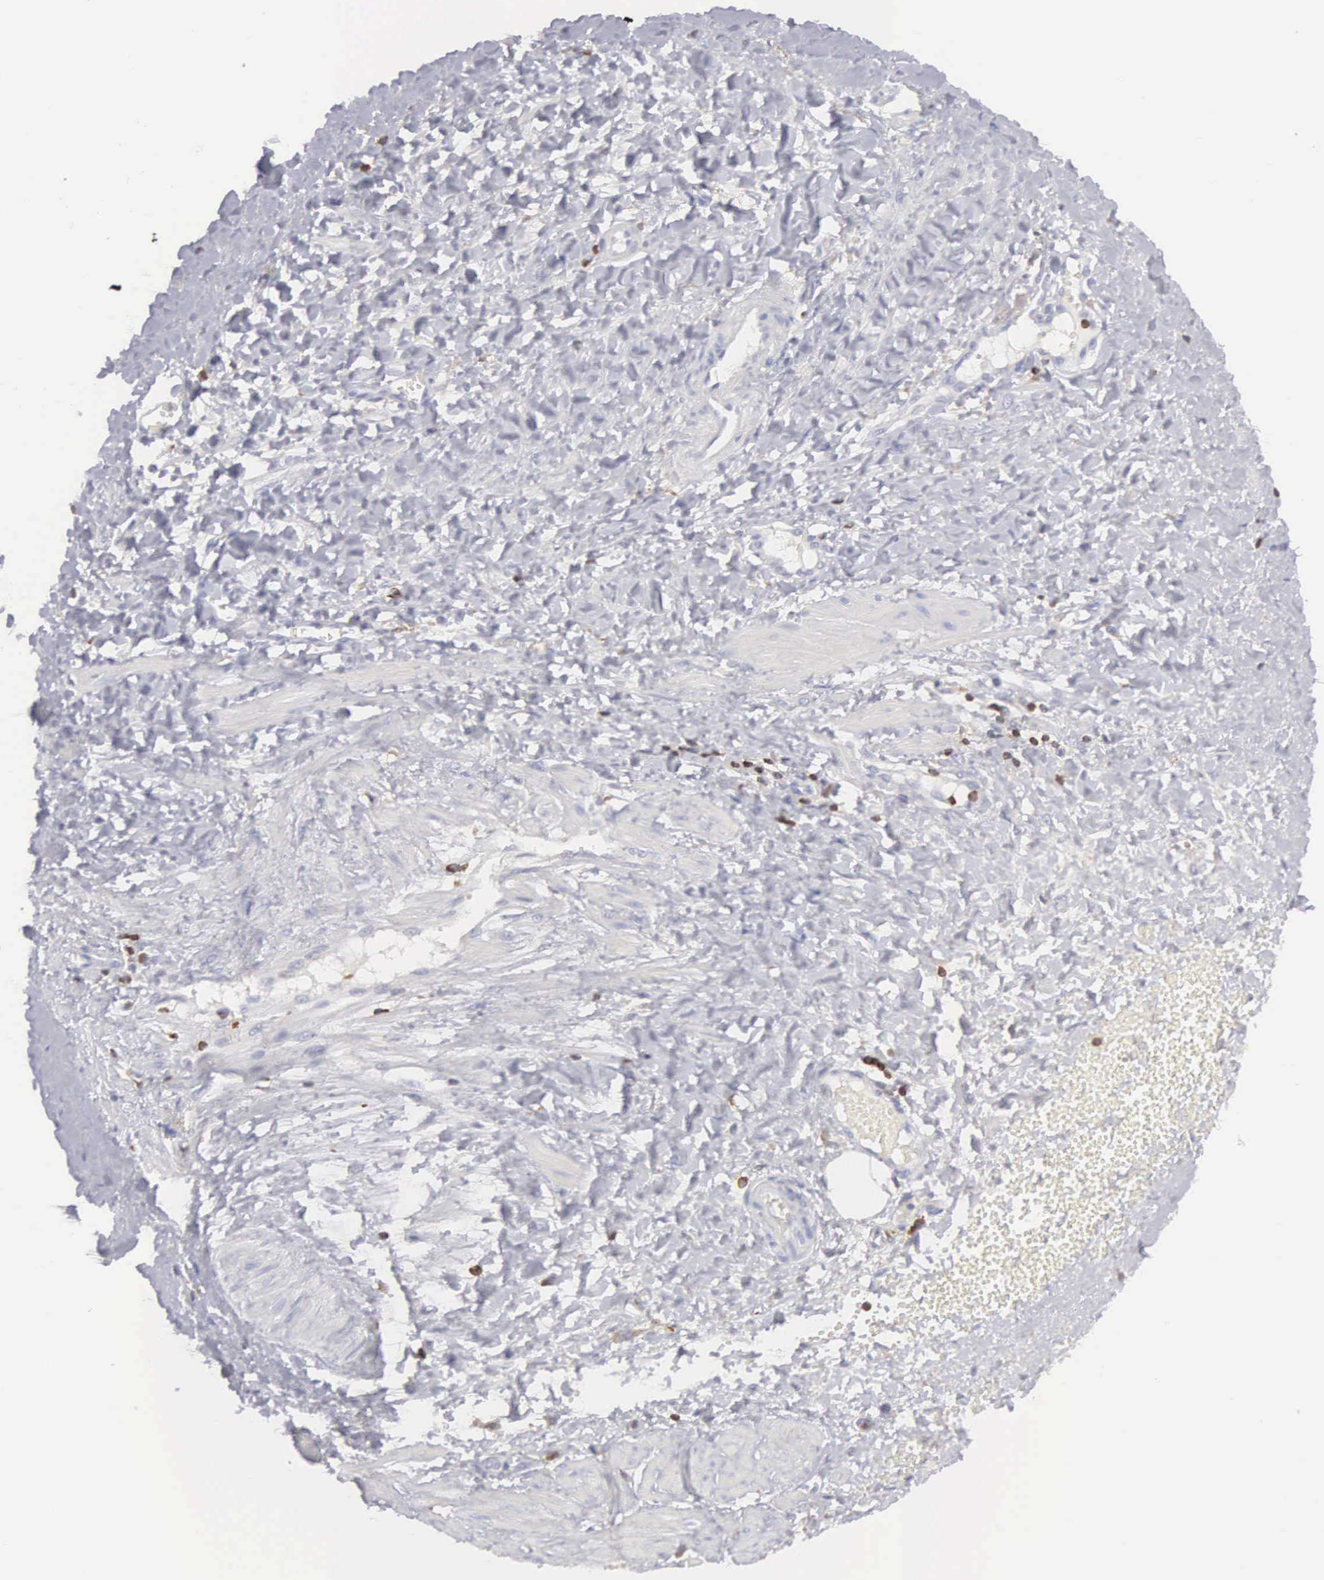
{"staining": {"intensity": "negative", "quantity": "none", "location": "none"}, "tissue": "smooth muscle", "cell_type": "Smooth muscle cells", "image_type": "normal", "snomed": [{"axis": "morphology", "description": "Normal tissue, NOS"}, {"axis": "topography", "description": "Uterus"}], "caption": "DAB (3,3'-diaminobenzidine) immunohistochemical staining of benign human smooth muscle exhibits no significant positivity in smooth muscle cells. (Immunohistochemistry, brightfield microscopy, high magnification).", "gene": "ENSG00000285304", "patient": {"sex": "female", "age": 56}}